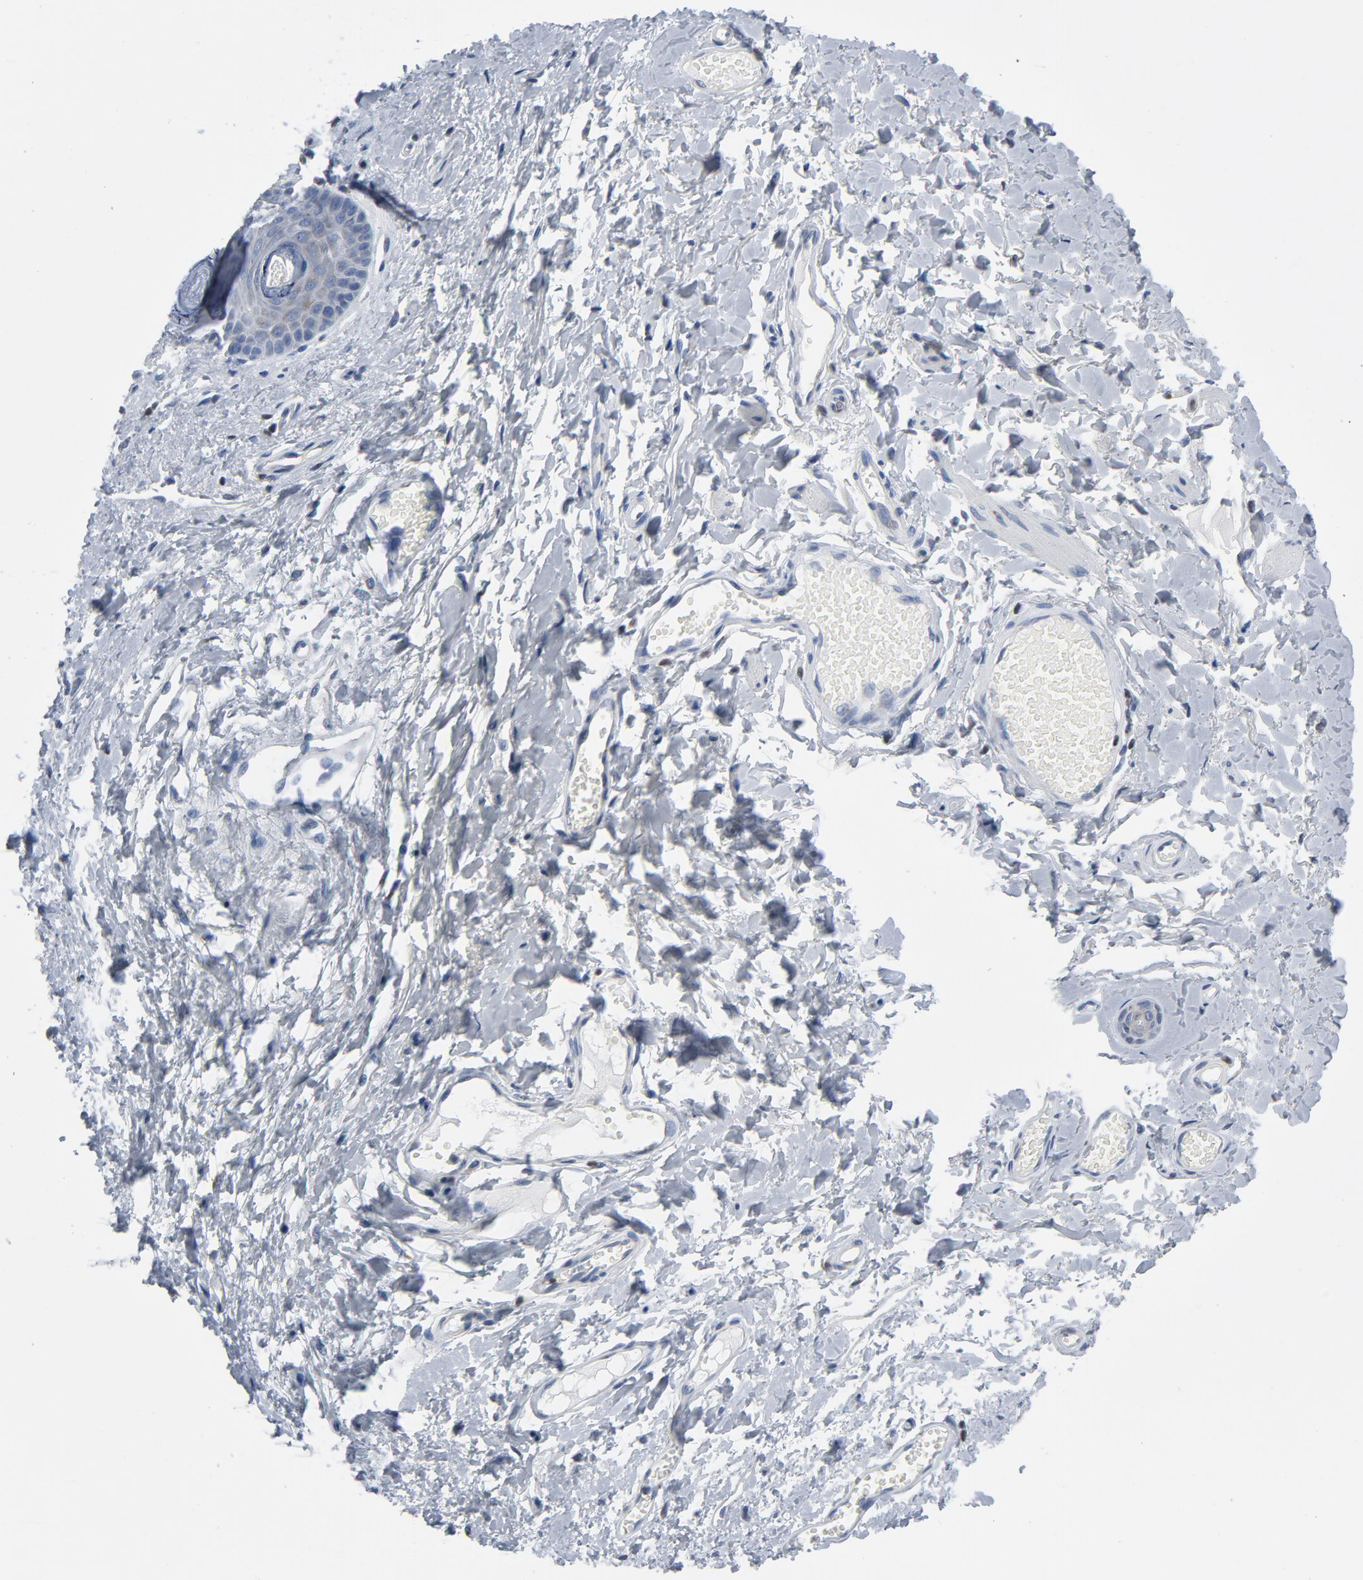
{"staining": {"intensity": "weak", "quantity": "<25%", "location": "cytoplasmic/membranous"}, "tissue": "skin", "cell_type": "Epidermal cells", "image_type": "normal", "snomed": [{"axis": "morphology", "description": "Normal tissue, NOS"}, {"axis": "morphology", "description": "Inflammation, NOS"}, {"axis": "topography", "description": "Vulva"}], "caption": "Epidermal cells are negative for brown protein staining in benign skin. (DAB (3,3'-diaminobenzidine) IHC, high magnification).", "gene": "YIPF6", "patient": {"sex": "female", "age": 84}}